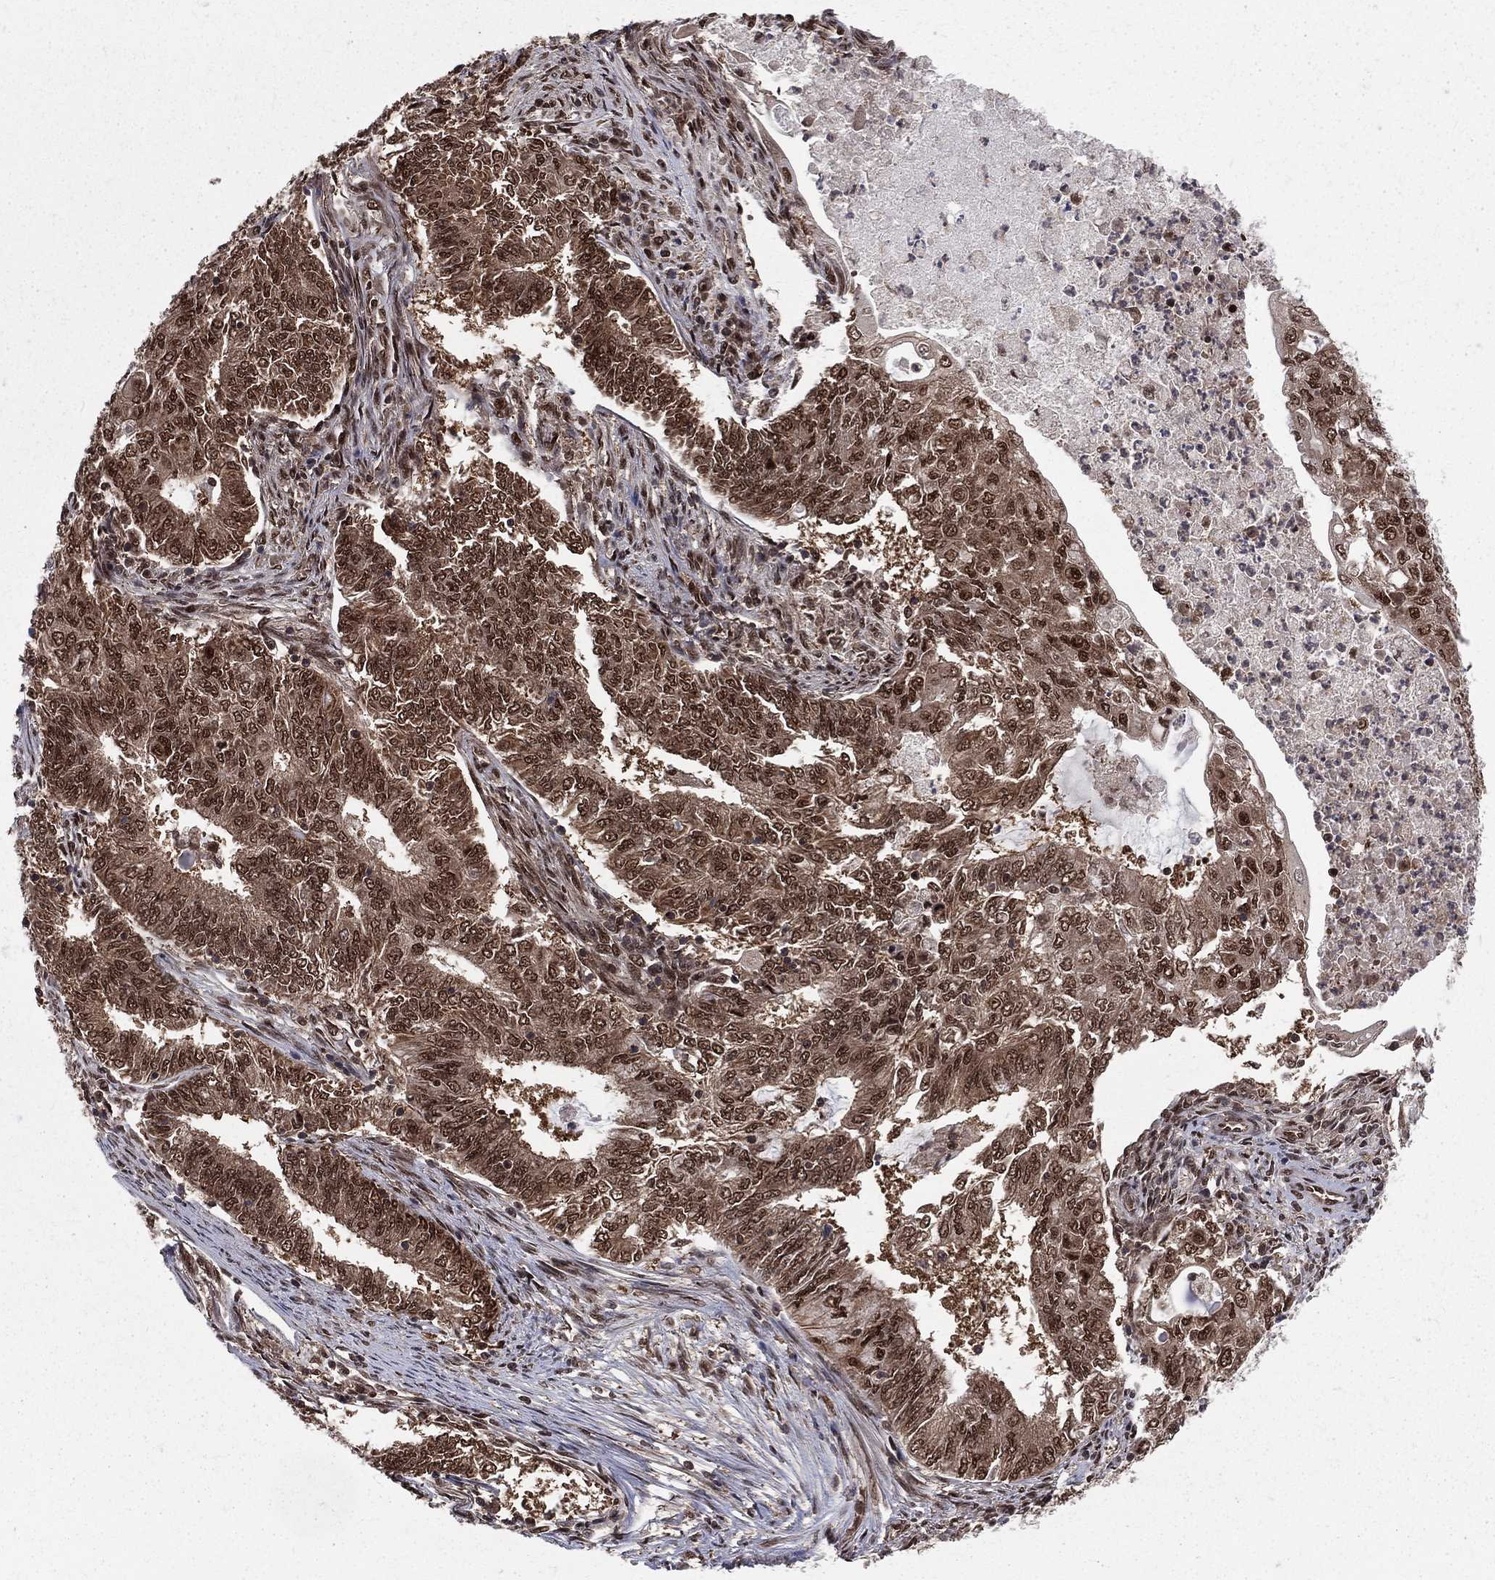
{"staining": {"intensity": "moderate", "quantity": ">75%", "location": "cytoplasmic/membranous,nuclear"}, "tissue": "endometrial cancer", "cell_type": "Tumor cells", "image_type": "cancer", "snomed": [{"axis": "morphology", "description": "Adenocarcinoma, NOS"}, {"axis": "topography", "description": "Endometrium"}], "caption": "About >75% of tumor cells in endometrial cancer (adenocarcinoma) reveal moderate cytoplasmic/membranous and nuclear protein positivity as visualized by brown immunohistochemical staining.", "gene": "COPS4", "patient": {"sex": "female", "age": 62}}